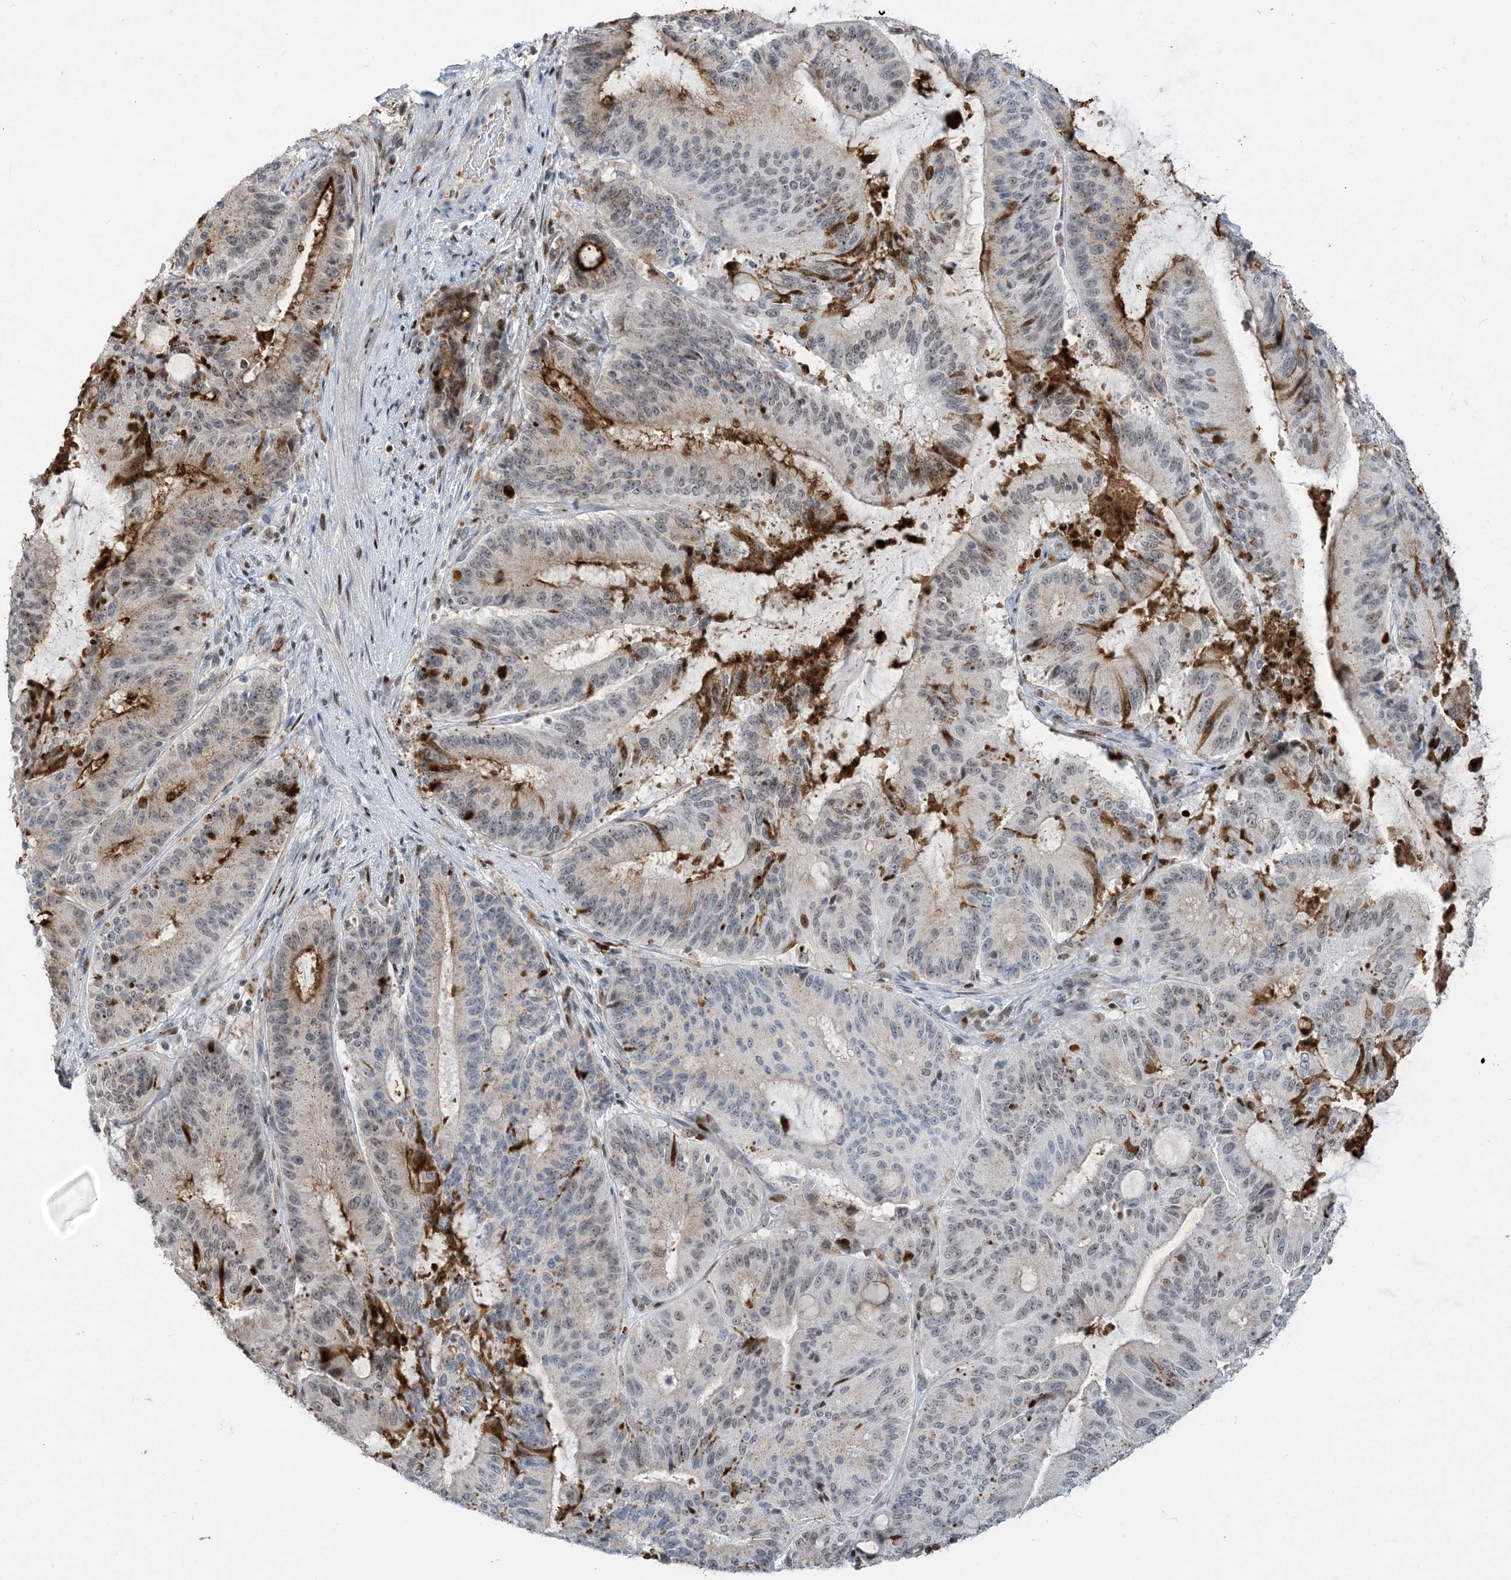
{"staining": {"intensity": "strong", "quantity": "<25%", "location": "cytoplasmic/membranous,nuclear"}, "tissue": "liver cancer", "cell_type": "Tumor cells", "image_type": "cancer", "snomed": [{"axis": "morphology", "description": "Normal tissue, NOS"}, {"axis": "morphology", "description": "Cholangiocarcinoma"}, {"axis": "topography", "description": "Liver"}, {"axis": "topography", "description": "Peripheral nerve tissue"}], "caption": "High-power microscopy captured an immunohistochemistry (IHC) photomicrograph of cholangiocarcinoma (liver), revealing strong cytoplasmic/membranous and nuclear staining in about <25% of tumor cells.", "gene": "SLC25A53", "patient": {"sex": "female", "age": 73}}